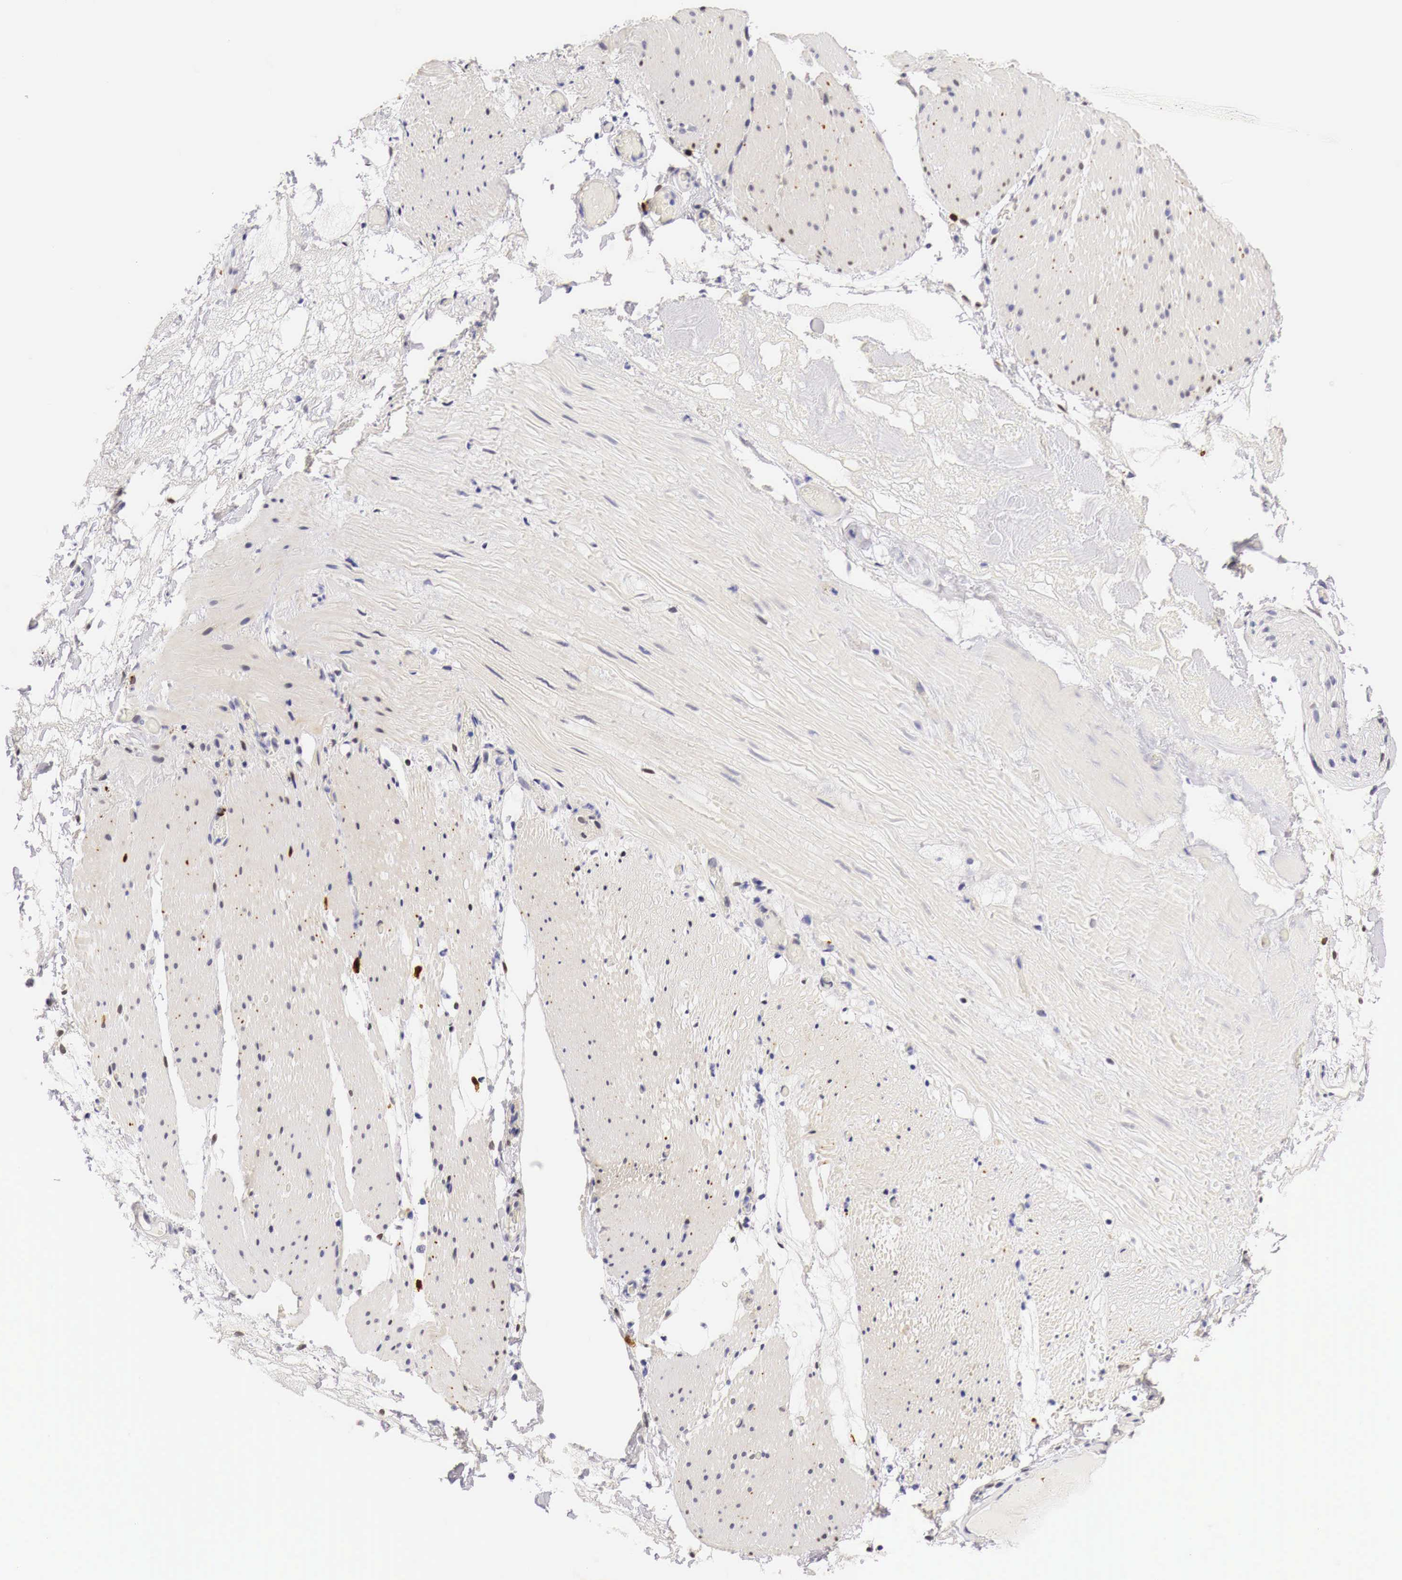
{"staining": {"intensity": "moderate", "quantity": "<25%", "location": "cytoplasmic/membranous,nuclear"}, "tissue": "smooth muscle", "cell_type": "Smooth muscle cells", "image_type": "normal", "snomed": [{"axis": "morphology", "description": "Normal tissue, NOS"}, {"axis": "topography", "description": "Duodenum"}], "caption": "The image shows immunohistochemical staining of normal smooth muscle. There is moderate cytoplasmic/membranous,nuclear positivity is seen in about <25% of smooth muscle cells. The protein is shown in brown color, while the nuclei are stained blue.", "gene": "CASP3", "patient": {"sex": "male", "age": 63}}